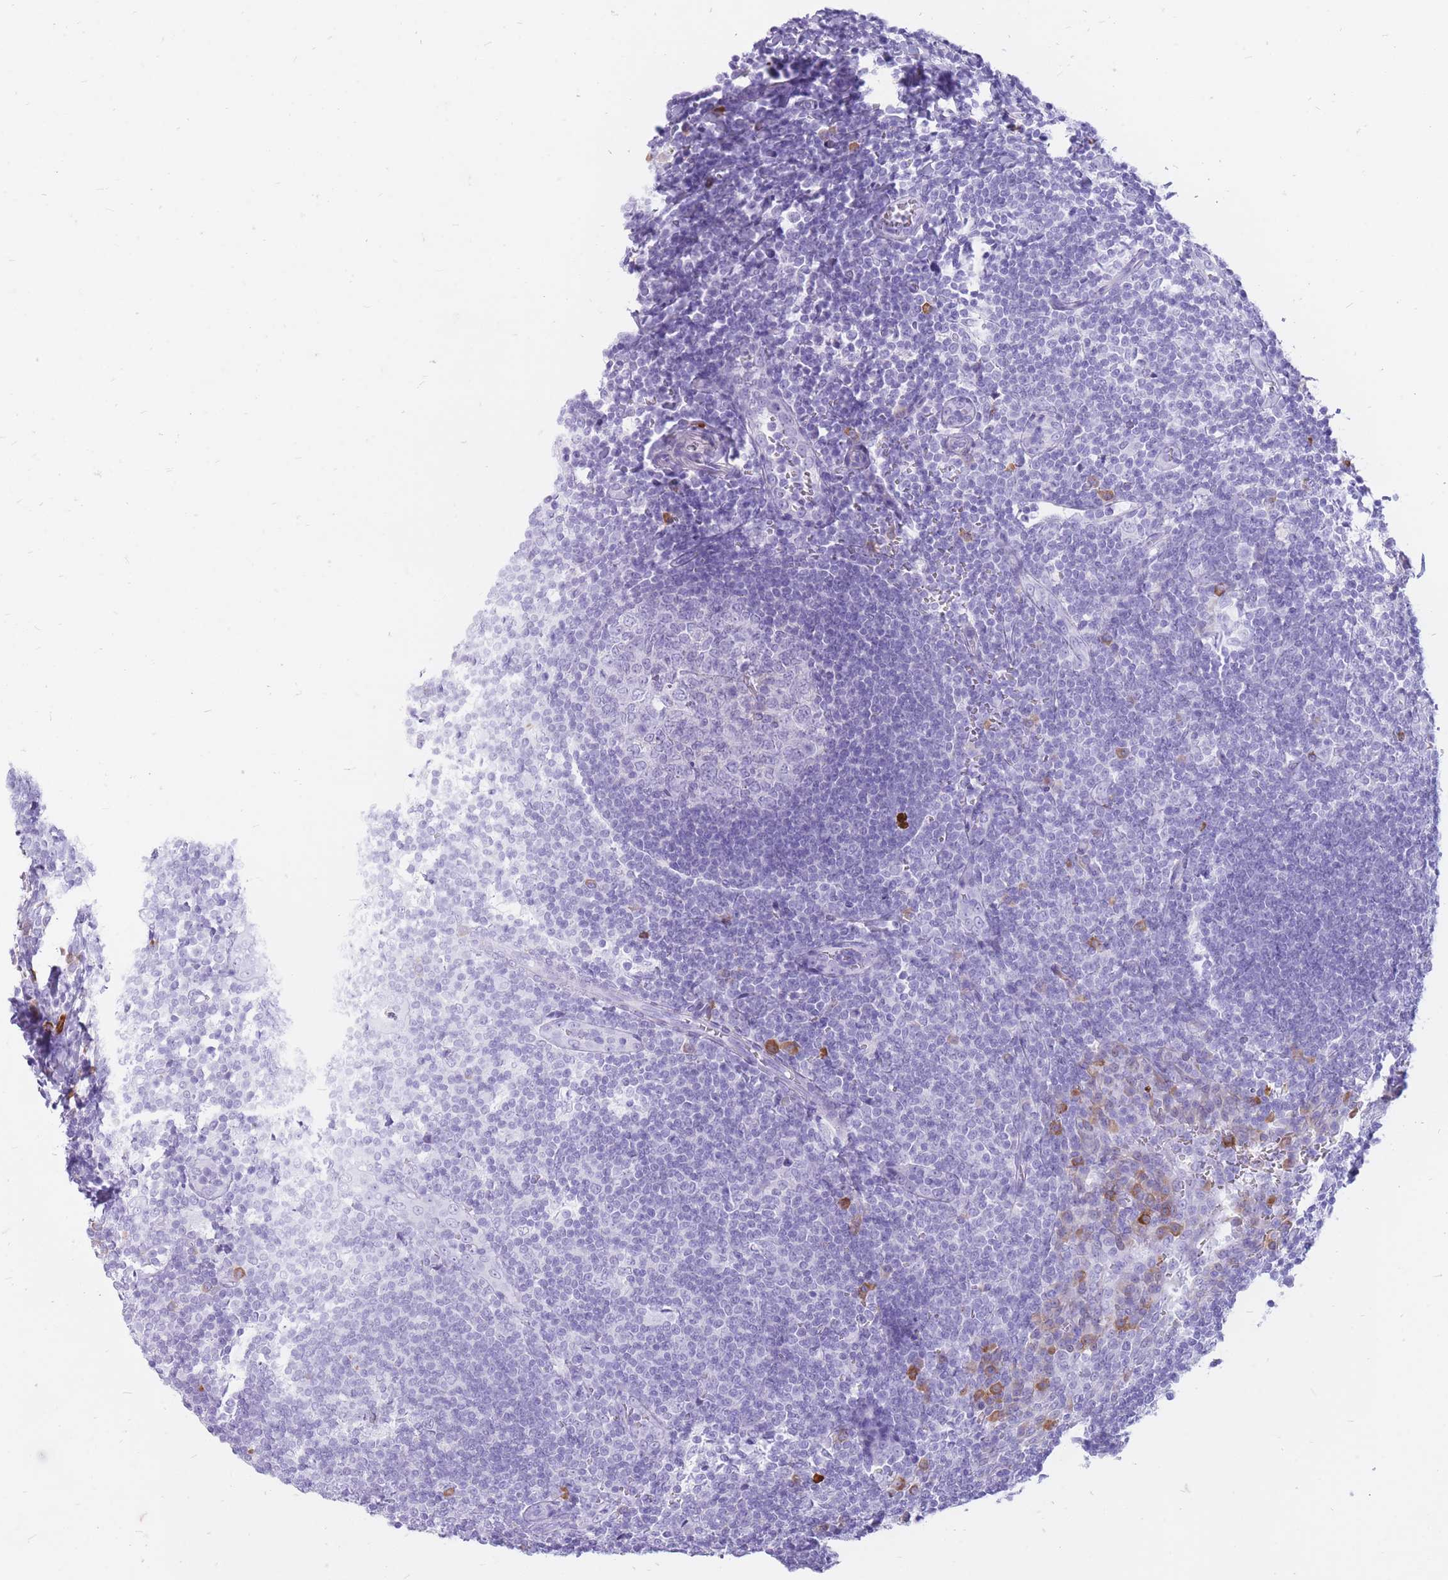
{"staining": {"intensity": "moderate", "quantity": "<25%", "location": "cytoplasmic/membranous"}, "tissue": "tonsil", "cell_type": "Germinal center cells", "image_type": "normal", "snomed": [{"axis": "morphology", "description": "Normal tissue, NOS"}, {"axis": "topography", "description": "Tonsil"}], "caption": "This is an image of IHC staining of normal tonsil, which shows moderate expression in the cytoplasmic/membranous of germinal center cells.", "gene": "ZFP37", "patient": {"sex": "male", "age": 27}}